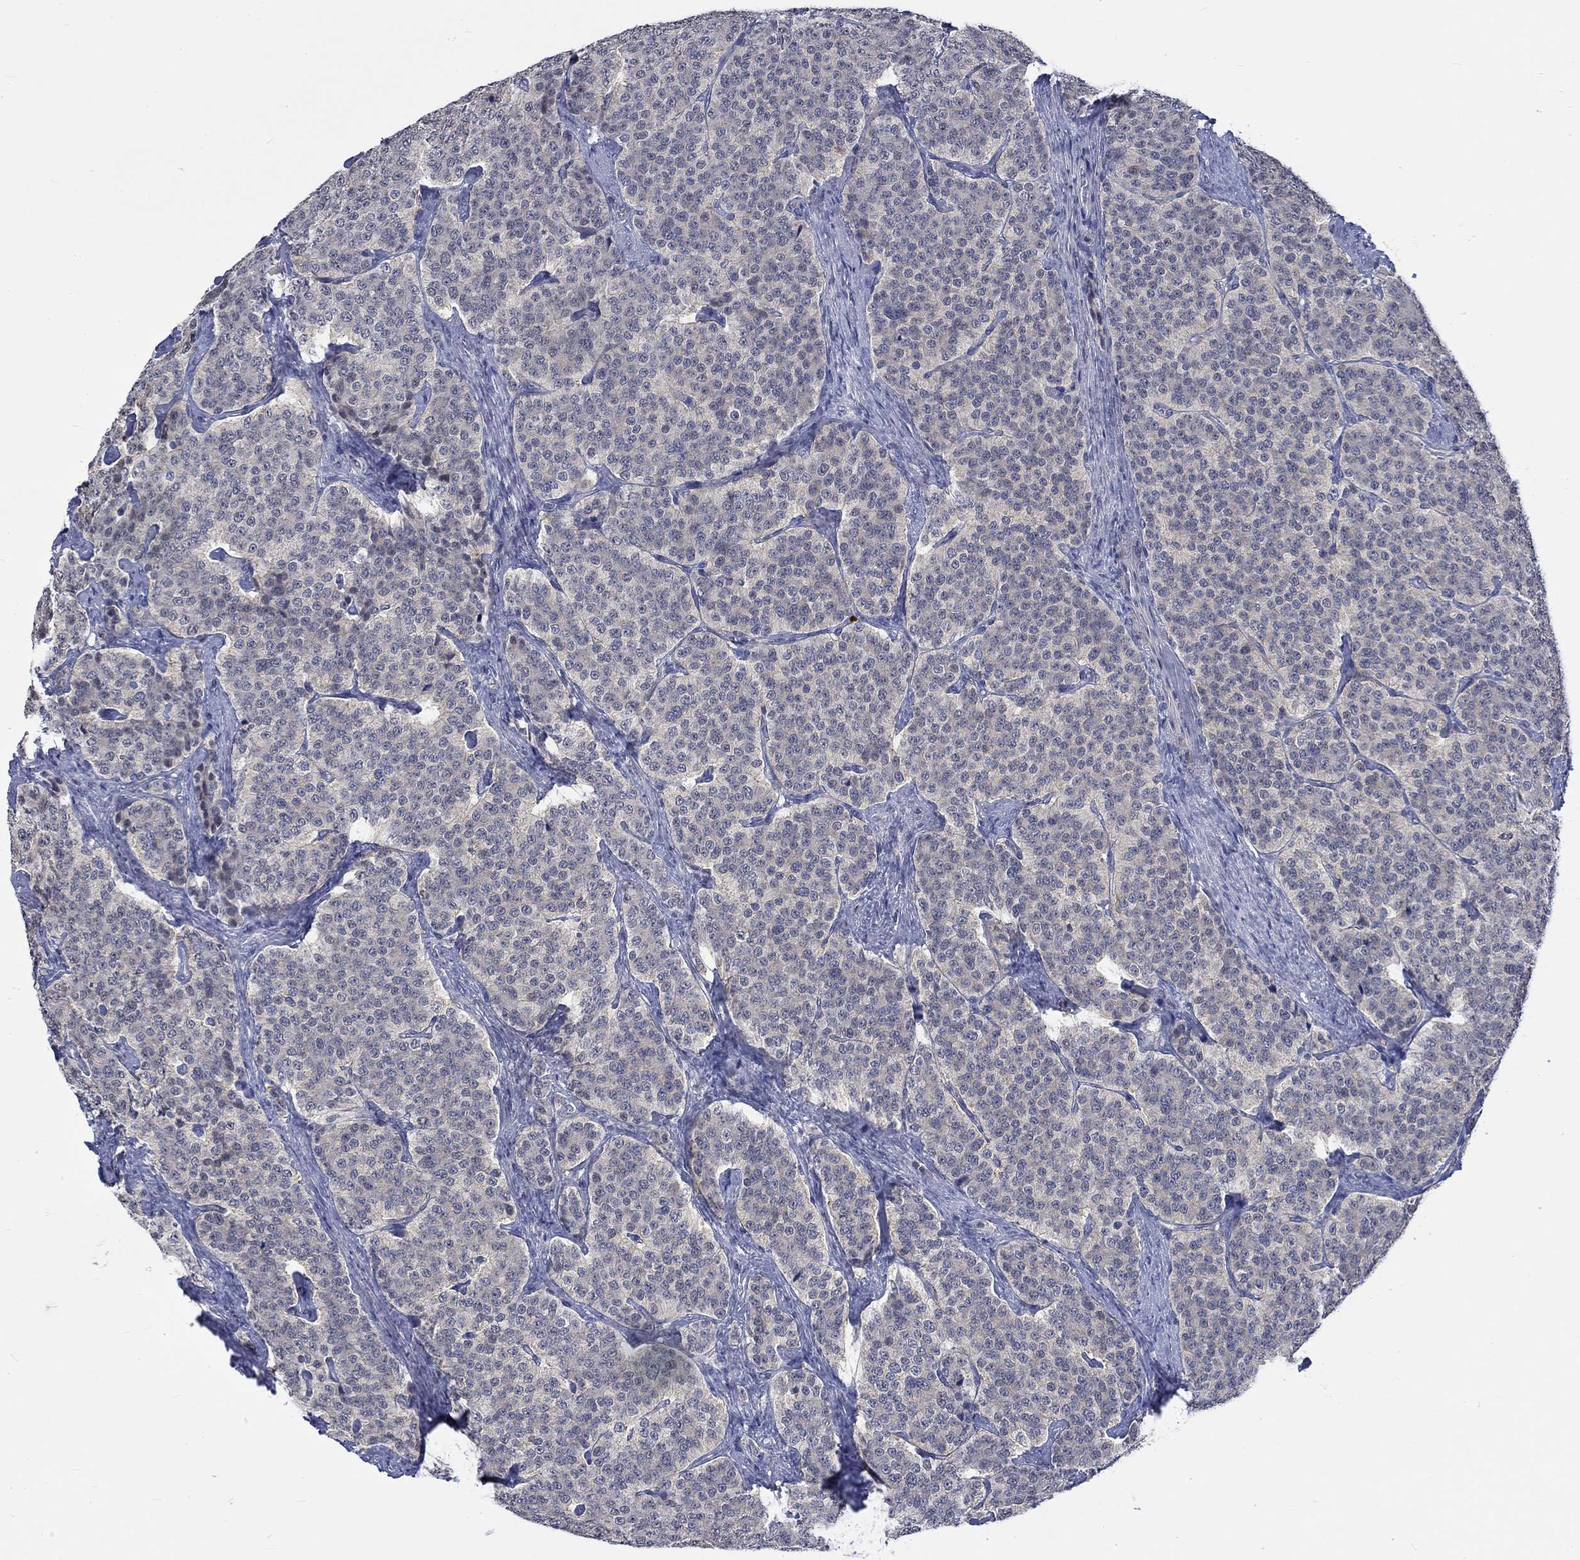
{"staining": {"intensity": "negative", "quantity": "none", "location": "none"}, "tissue": "carcinoid", "cell_type": "Tumor cells", "image_type": "cancer", "snomed": [{"axis": "morphology", "description": "Carcinoid, malignant, NOS"}, {"axis": "topography", "description": "Small intestine"}], "caption": "The histopathology image reveals no staining of tumor cells in carcinoid.", "gene": "WASF1", "patient": {"sex": "female", "age": 58}}